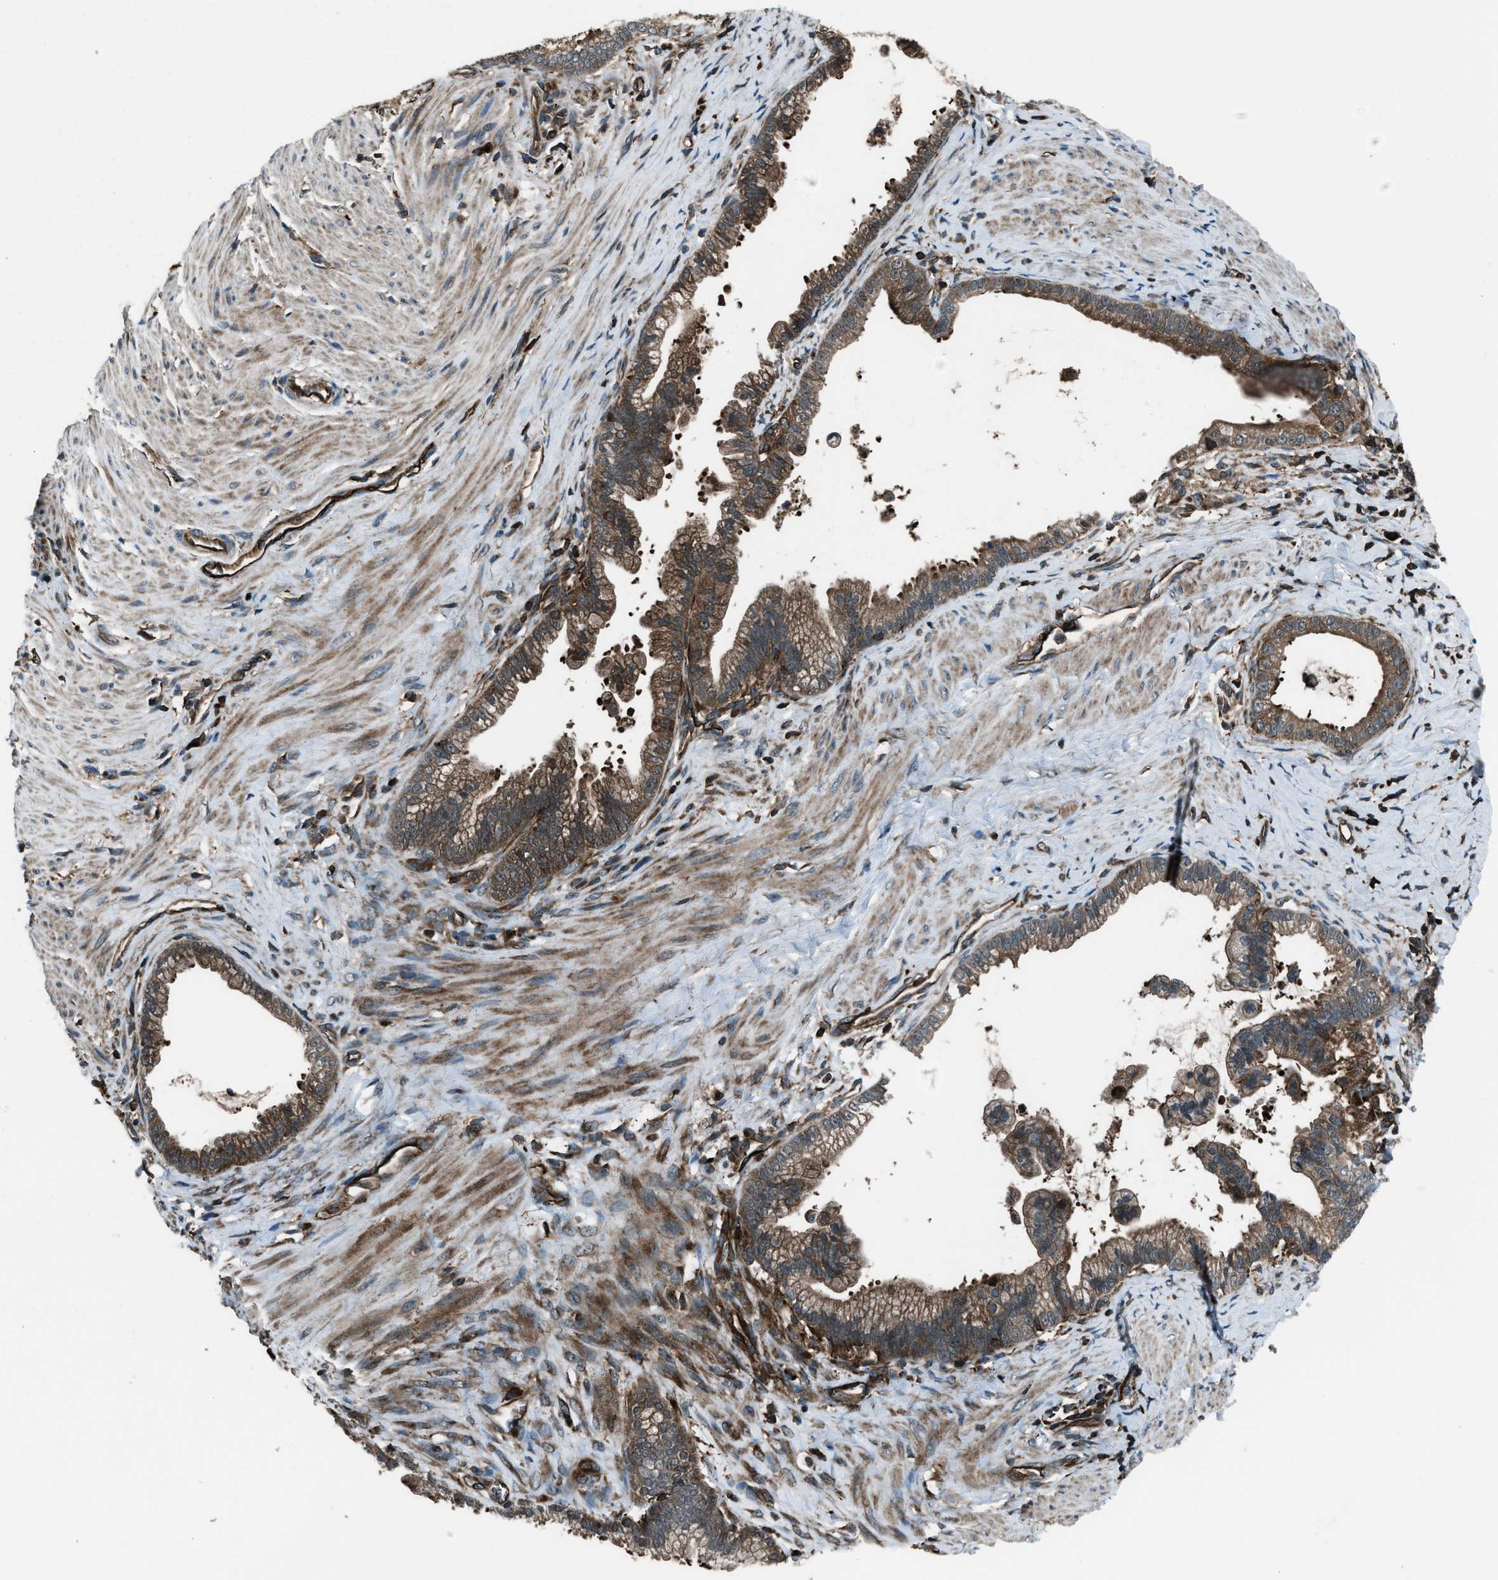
{"staining": {"intensity": "moderate", "quantity": ">75%", "location": "cytoplasmic/membranous"}, "tissue": "pancreatic cancer", "cell_type": "Tumor cells", "image_type": "cancer", "snomed": [{"axis": "morphology", "description": "Adenocarcinoma, NOS"}, {"axis": "topography", "description": "Pancreas"}], "caption": "IHC of adenocarcinoma (pancreatic) shows medium levels of moderate cytoplasmic/membranous expression in approximately >75% of tumor cells.", "gene": "SNX30", "patient": {"sex": "male", "age": 69}}